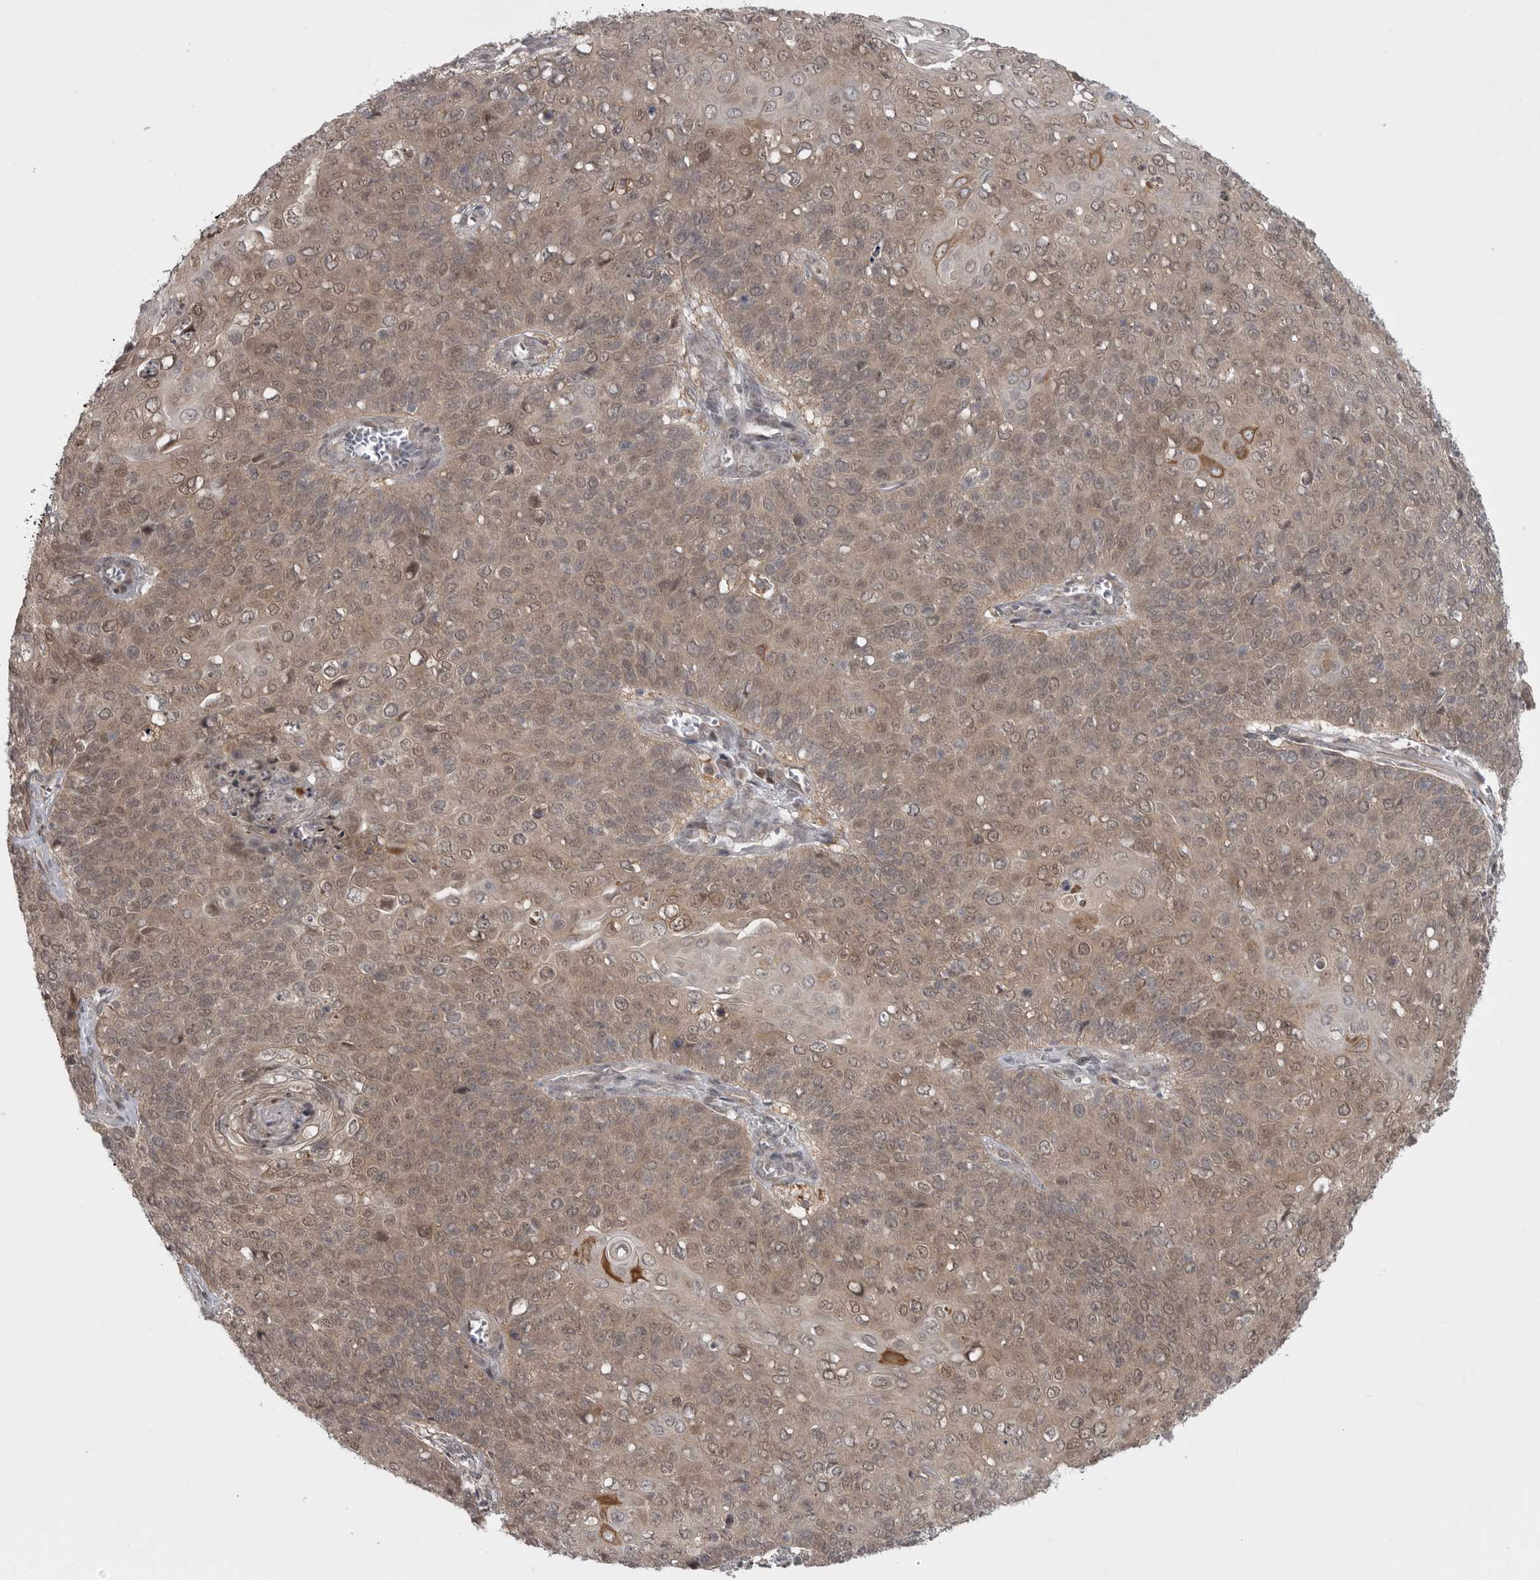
{"staining": {"intensity": "weak", "quantity": ">75%", "location": "cytoplasmic/membranous,nuclear"}, "tissue": "cervical cancer", "cell_type": "Tumor cells", "image_type": "cancer", "snomed": [{"axis": "morphology", "description": "Squamous cell carcinoma, NOS"}, {"axis": "topography", "description": "Cervix"}], "caption": "Immunohistochemistry (DAB) staining of cervical squamous cell carcinoma displays weak cytoplasmic/membranous and nuclear protein staining in about >75% of tumor cells.", "gene": "PPP1R9A", "patient": {"sex": "female", "age": 39}}